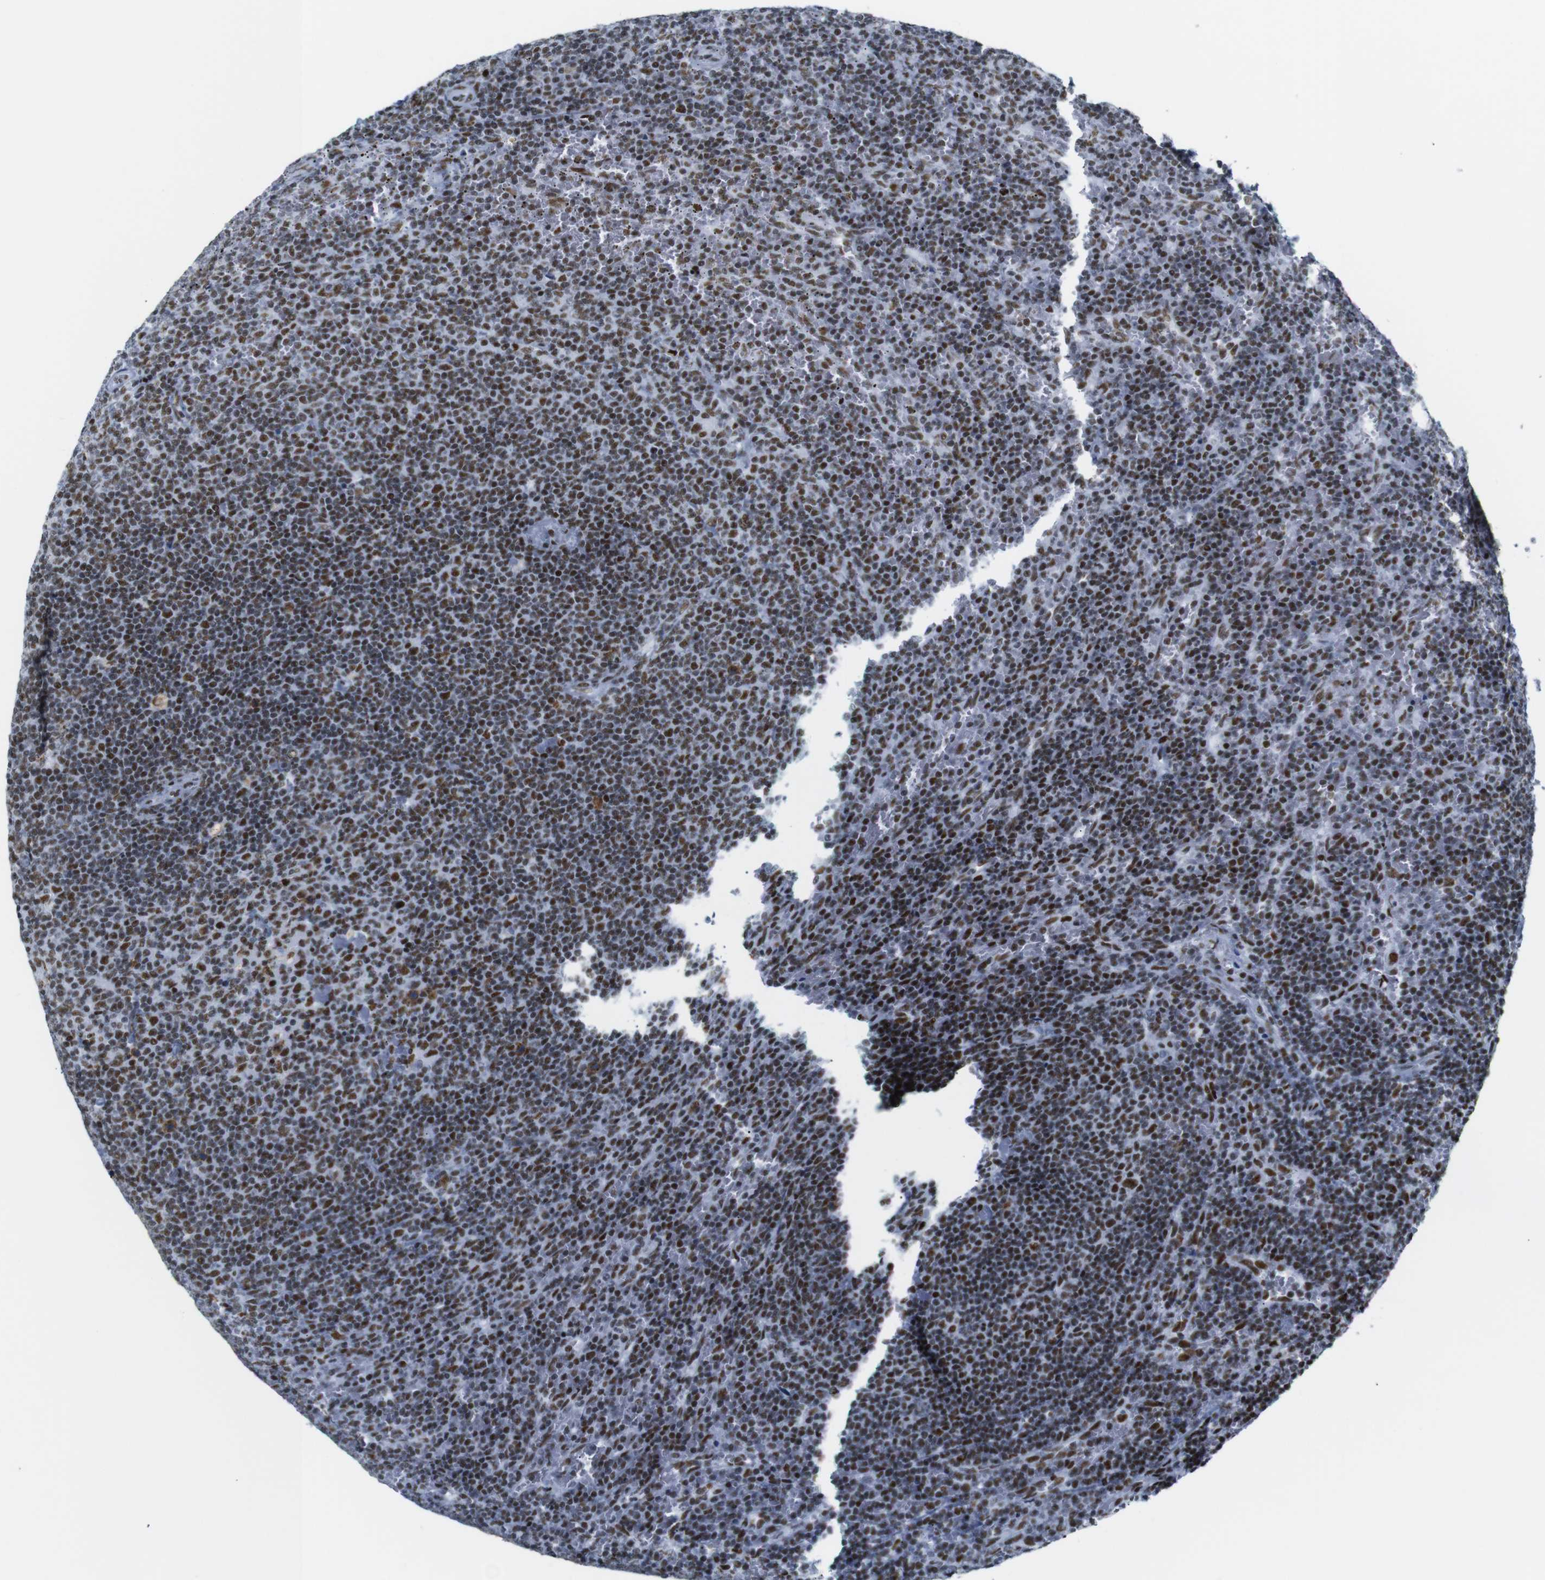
{"staining": {"intensity": "strong", "quantity": "25%-75%", "location": "nuclear"}, "tissue": "lymphoma", "cell_type": "Tumor cells", "image_type": "cancer", "snomed": [{"axis": "morphology", "description": "Malignant lymphoma, non-Hodgkin's type, Low grade"}, {"axis": "topography", "description": "Spleen"}], "caption": "This is an image of immunohistochemistry (IHC) staining of malignant lymphoma, non-Hodgkin's type (low-grade), which shows strong staining in the nuclear of tumor cells.", "gene": "TRA2B", "patient": {"sex": "female", "age": 50}}